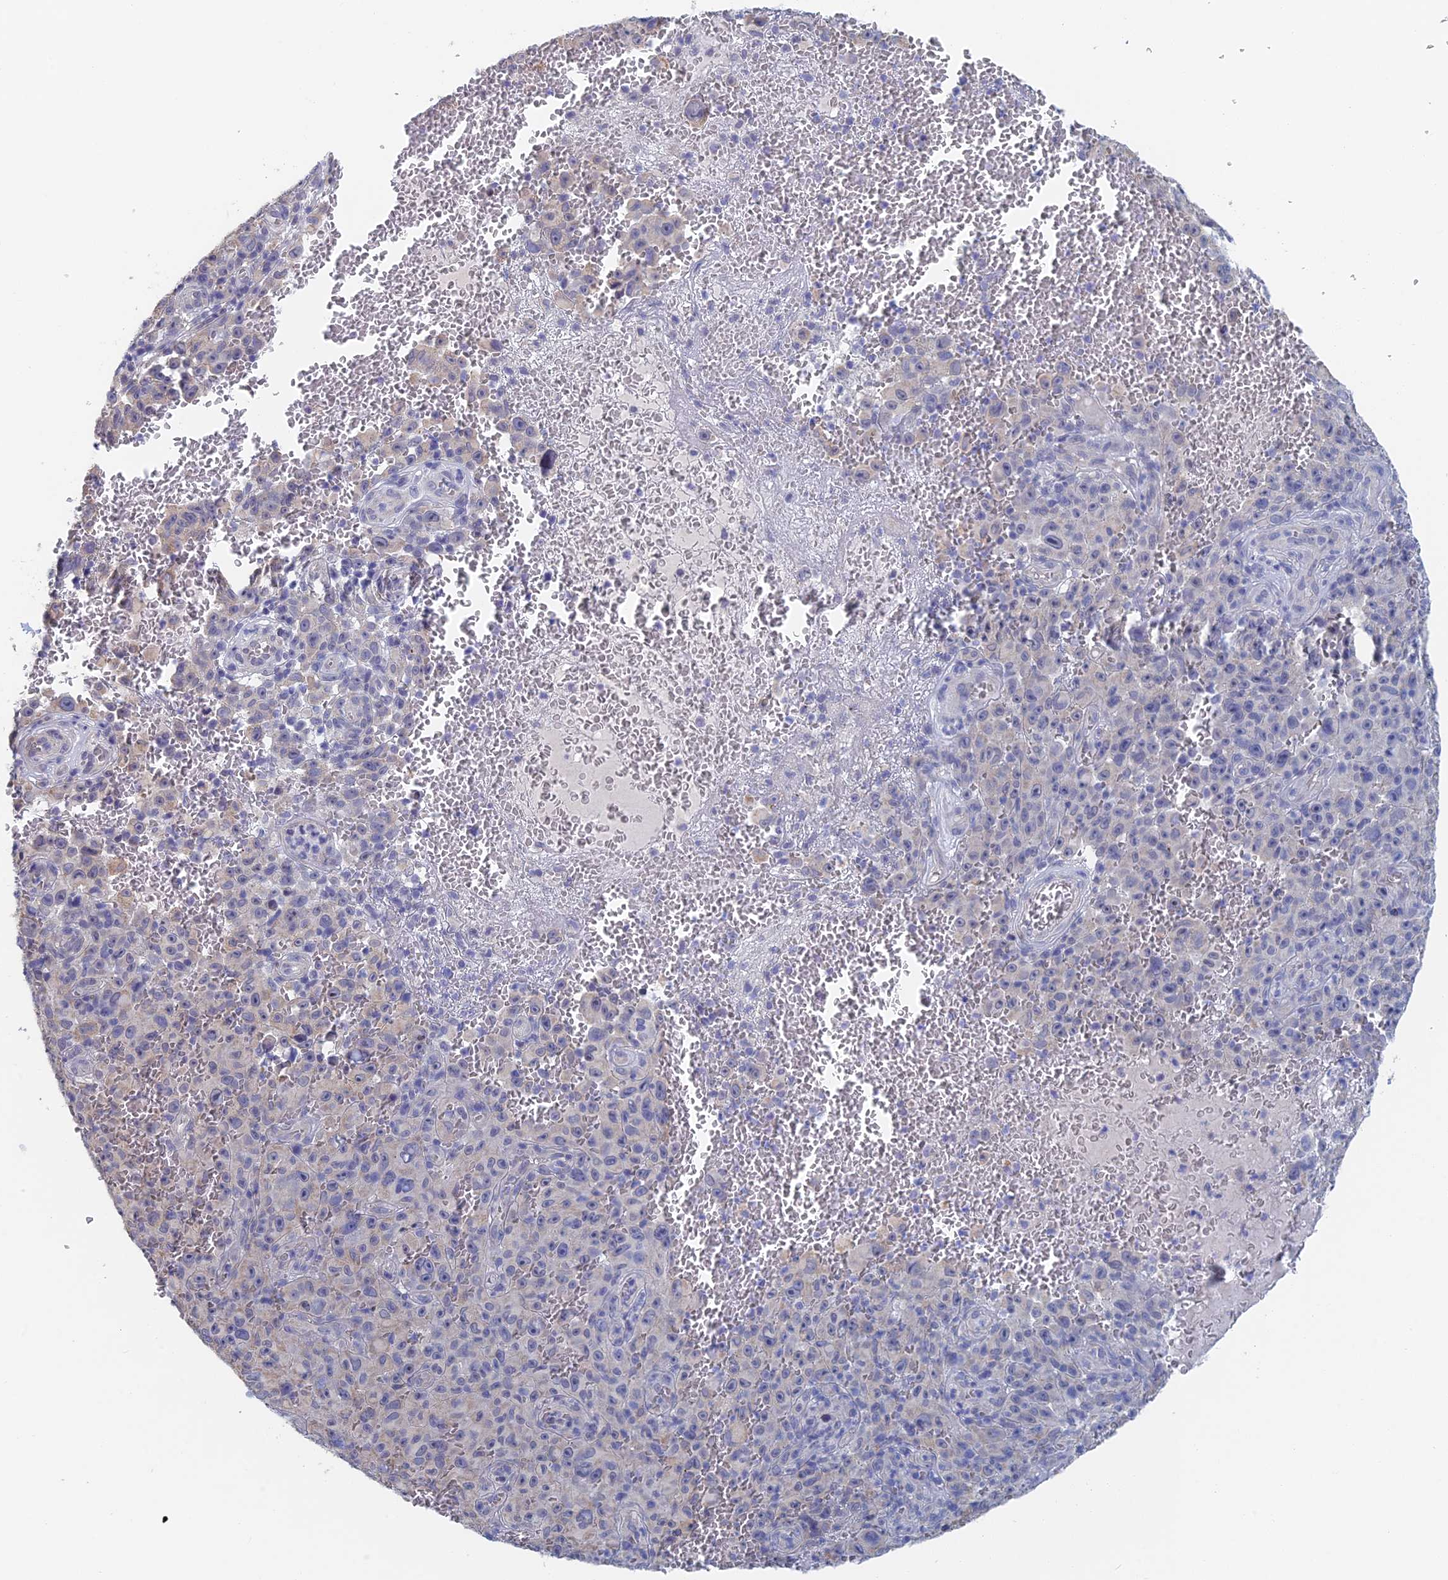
{"staining": {"intensity": "negative", "quantity": "none", "location": "none"}, "tissue": "melanoma", "cell_type": "Tumor cells", "image_type": "cancer", "snomed": [{"axis": "morphology", "description": "Malignant melanoma, NOS"}, {"axis": "topography", "description": "Skin"}], "caption": "Human malignant melanoma stained for a protein using immunohistochemistry exhibits no staining in tumor cells.", "gene": "GMNC", "patient": {"sex": "female", "age": 82}}